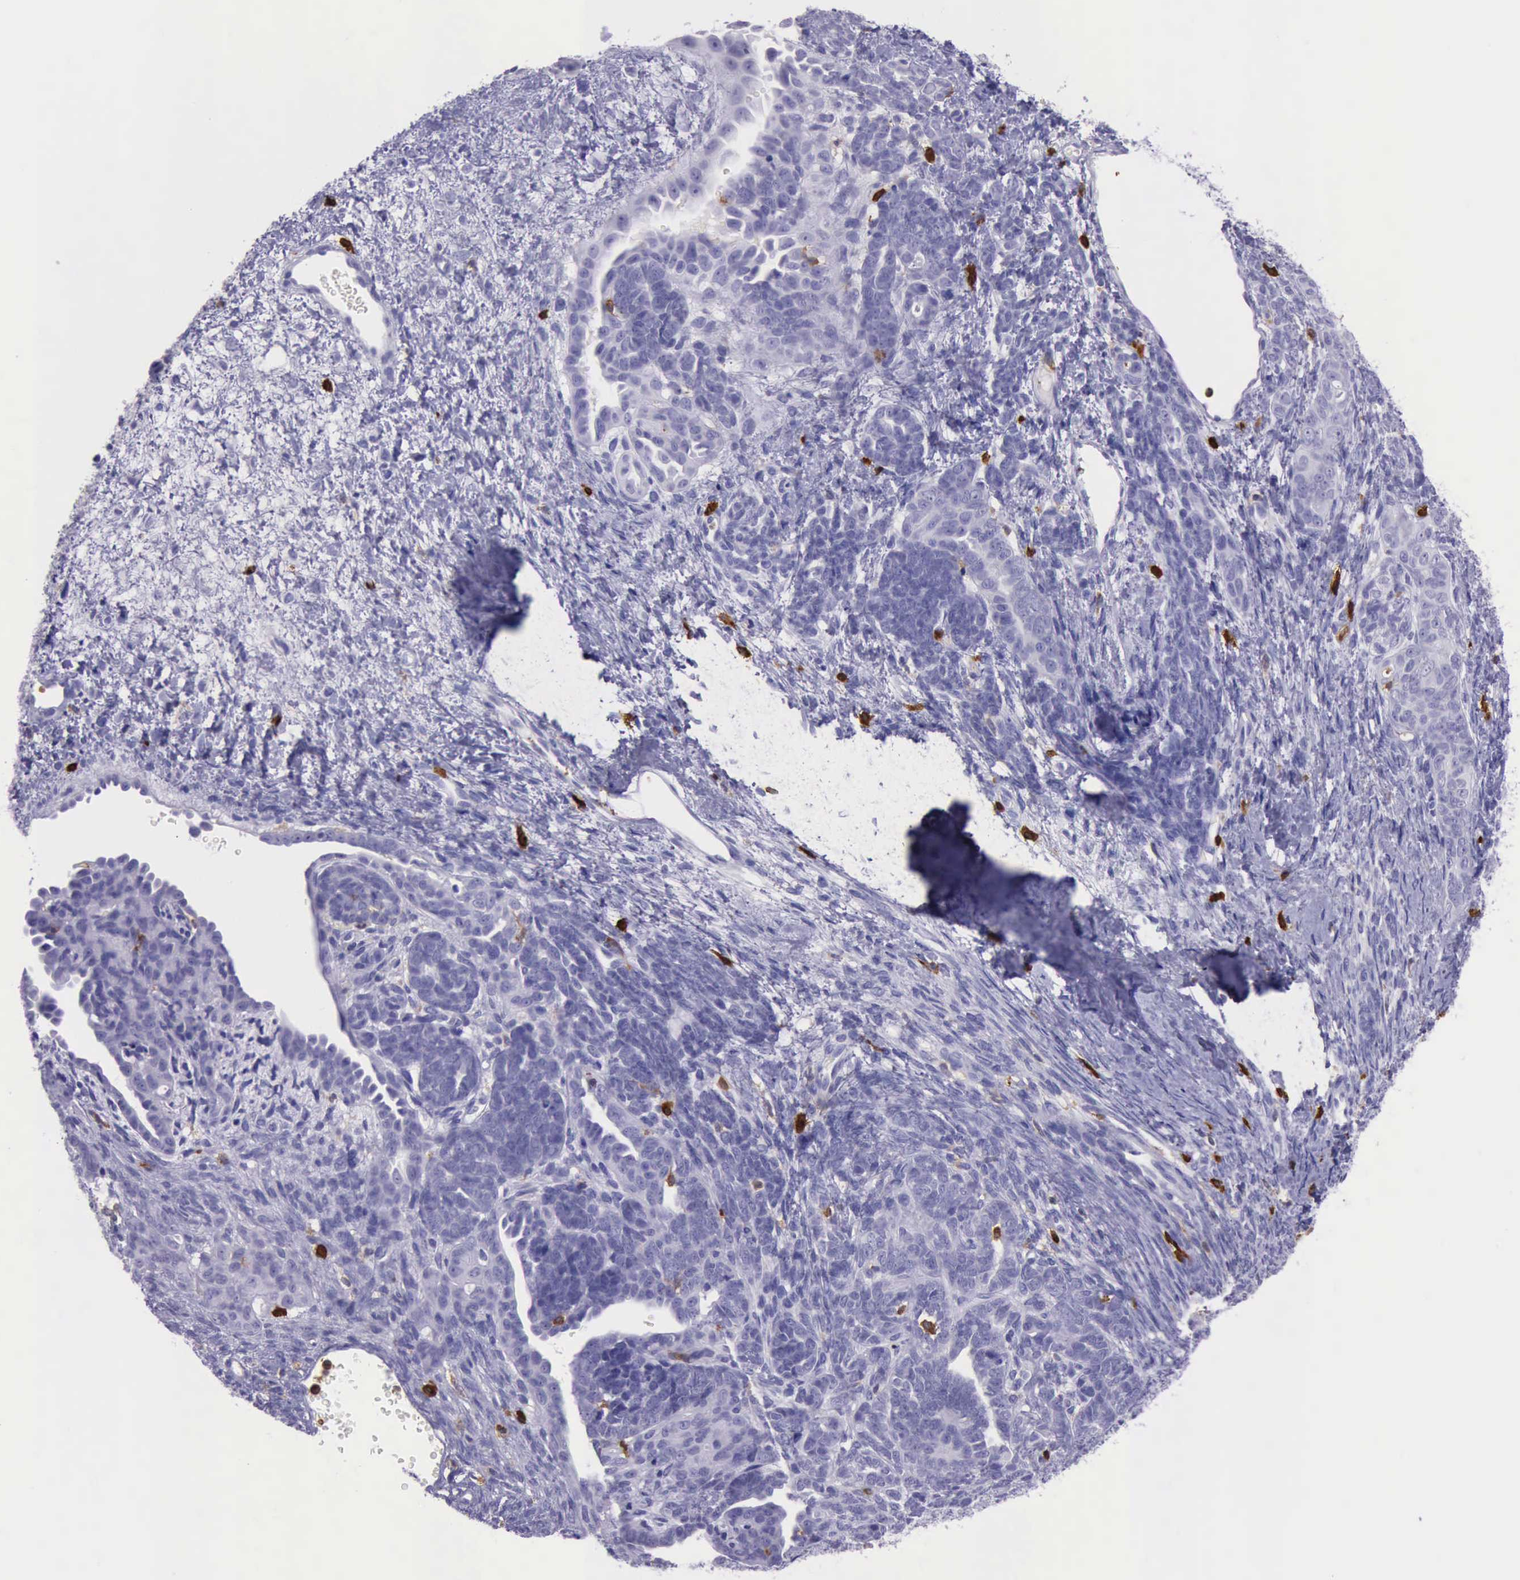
{"staining": {"intensity": "negative", "quantity": "none", "location": "none"}, "tissue": "endometrial cancer", "cell_type": "Tumor cells", "image_type": "cancer", "snomed": [{"axis": "morphology", "description": "Neoplasm, malignant, NOS"}, {"axis": "topography", "description": "Endometrium"}], "caption": "This is a histopathology image of immunohistochemistry staining of endometrial malignant neoplasm, which shows no expression in tumor cells.", "gene": "BTK", "patient": {"sex": "female", "age": 74}}